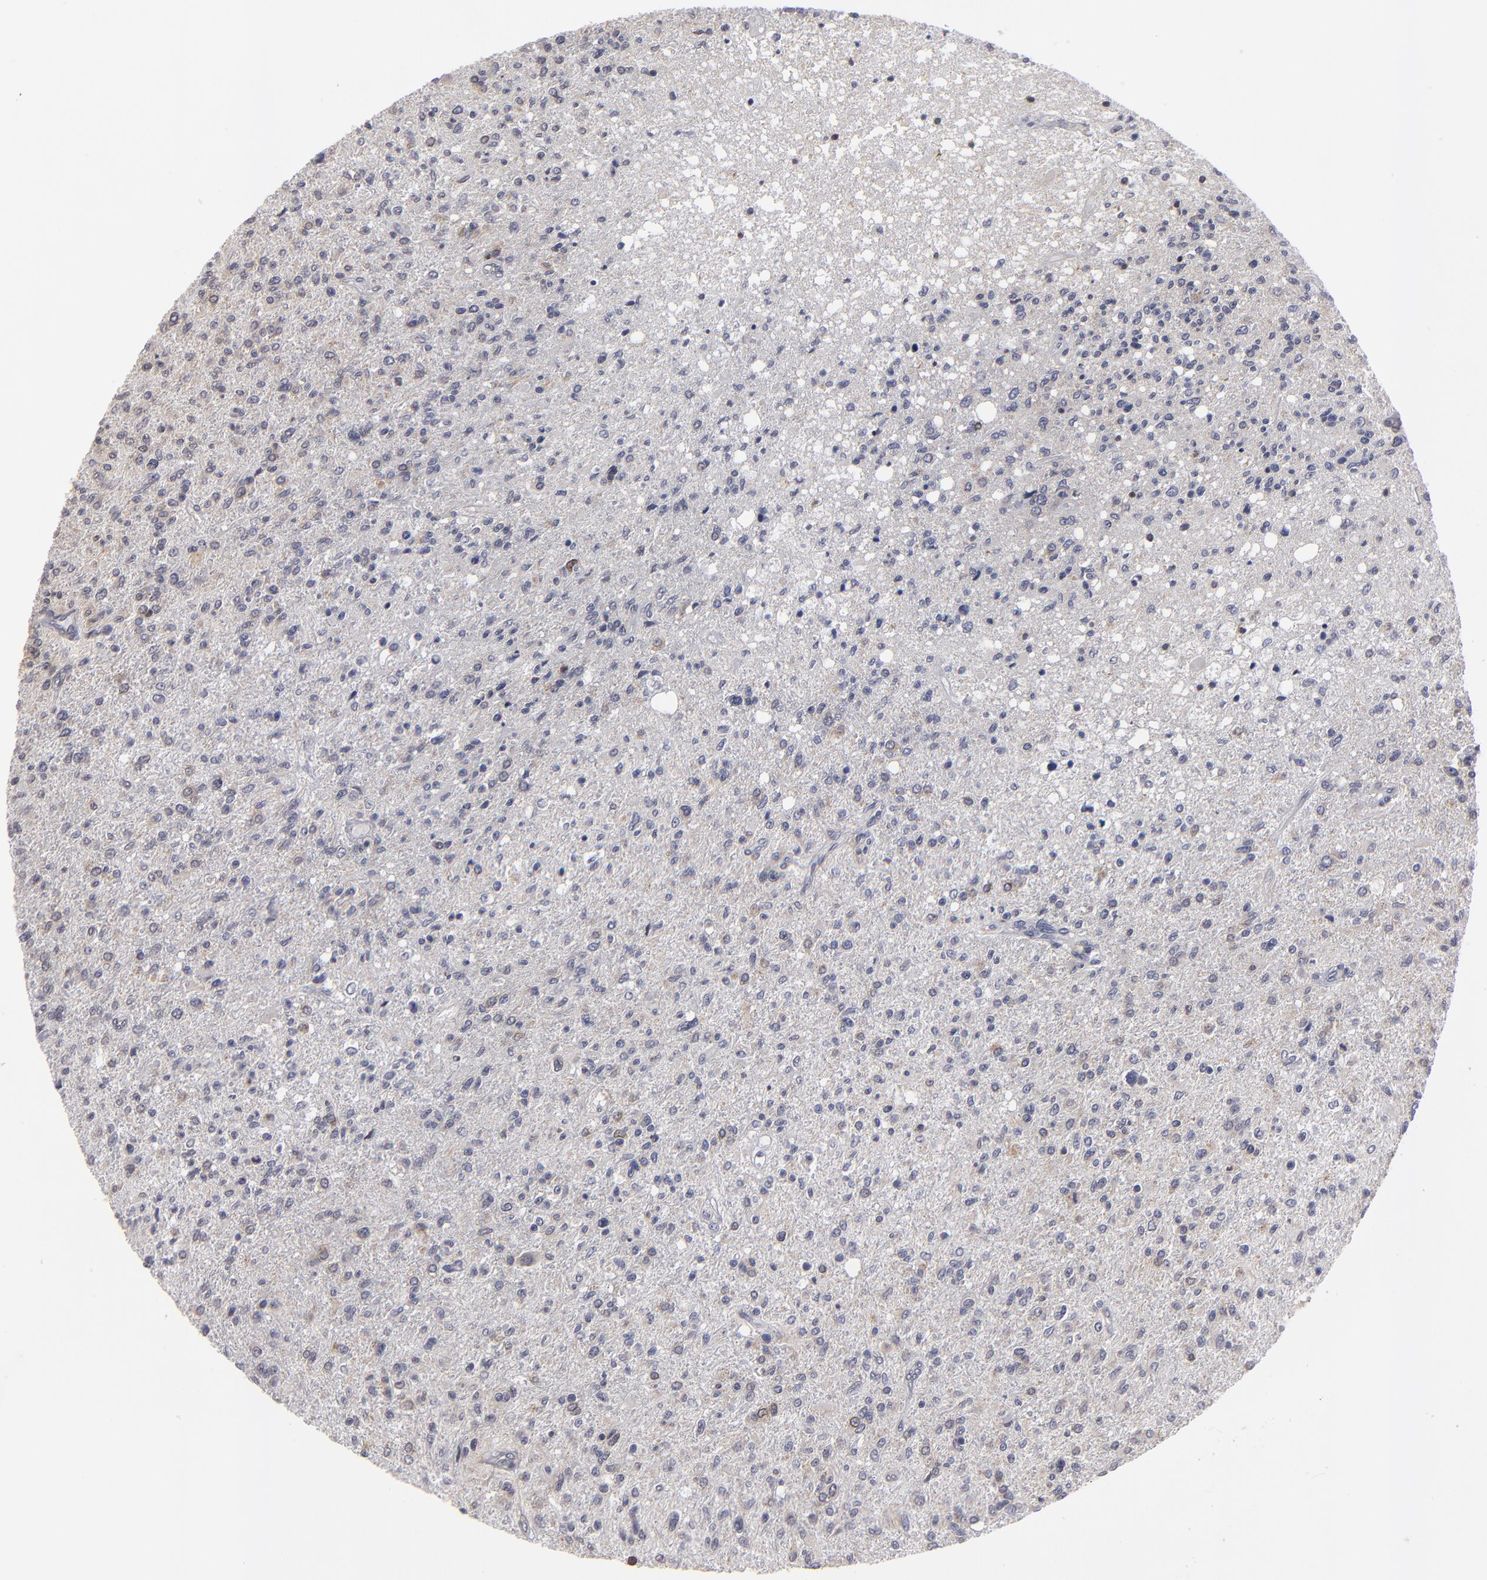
{"staining": {"intensity": "moderate", "quantity": "25%-75%", "location": "cytoplasmic/membranous"}, "tissue": "glioma", "cell_type": "Tumor cells", "image_type": "cancer", "snomed": [{"axis": "morphology", "description": "Glioma, malignant, High grade"}, {"axis": "topography", "description": "Cerebral cortex"}], "caption": "Glioma stained with IHC shows moderate cytoplasmic/membranous expression in approximately 25%-75% of tumor cells.", "gene": "CEP97", "patient": {"sex": "male", "age": 76}}